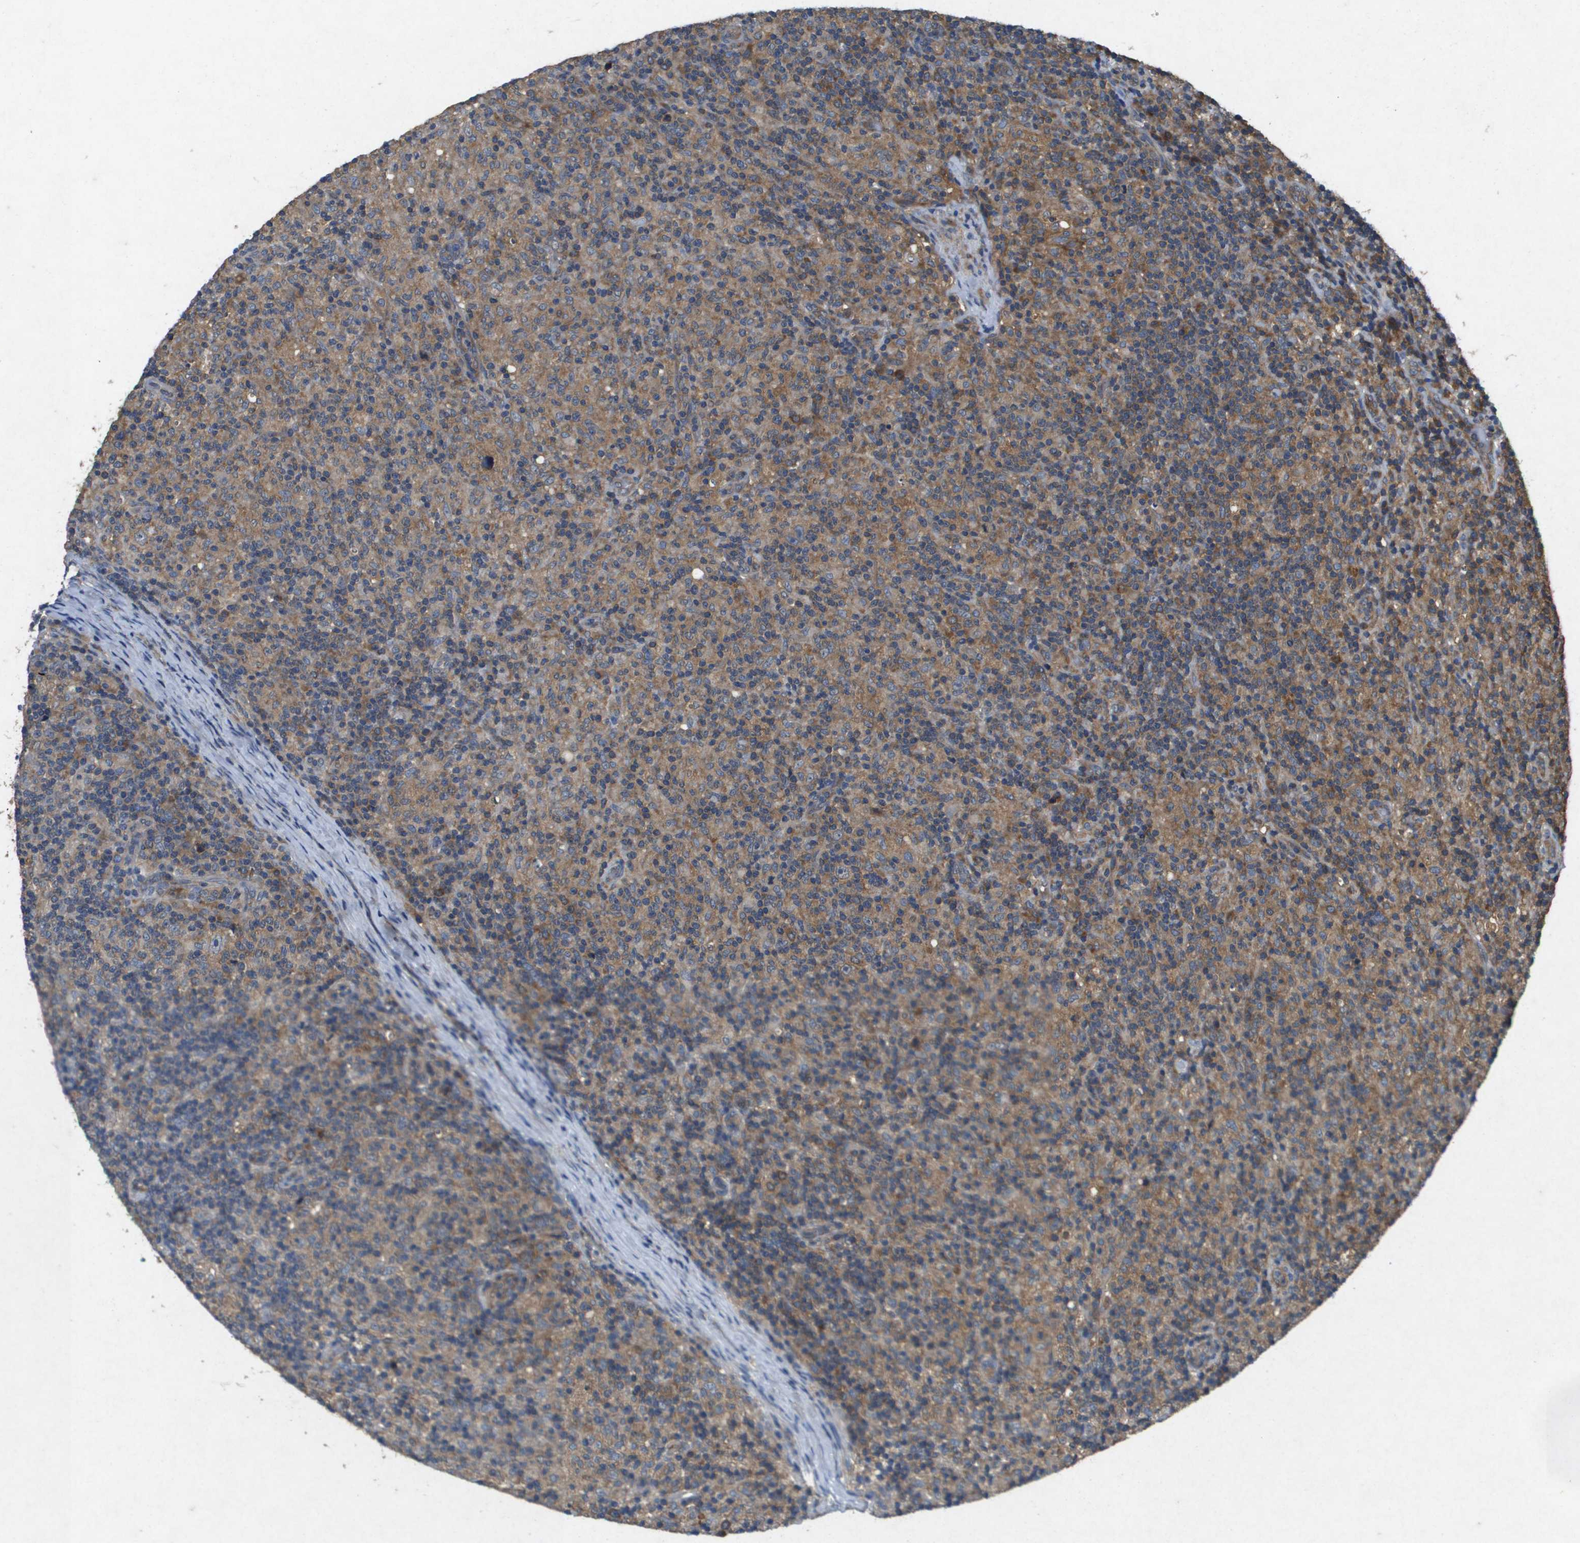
{"staining": {"intensity": "moderate", "quantity": ">75%", "location": "cytoplasmic/membranous"}, "tissue": "lymphoma", "cell_type": "Tumor cells", "image_type": "cancer", "snomed": [{"axis": "morphology", "description": "Hodgkin's disease, NOS"}, {"axis": "topography", "description": "Lymph node"}], "caption": "Hodgkin's disease stained for a protein reveals moderate cytoplasmic/membranous positivity in tumor cells.", "gene": "PTPRT", "patient": {"sex": "male", "age": 70}}